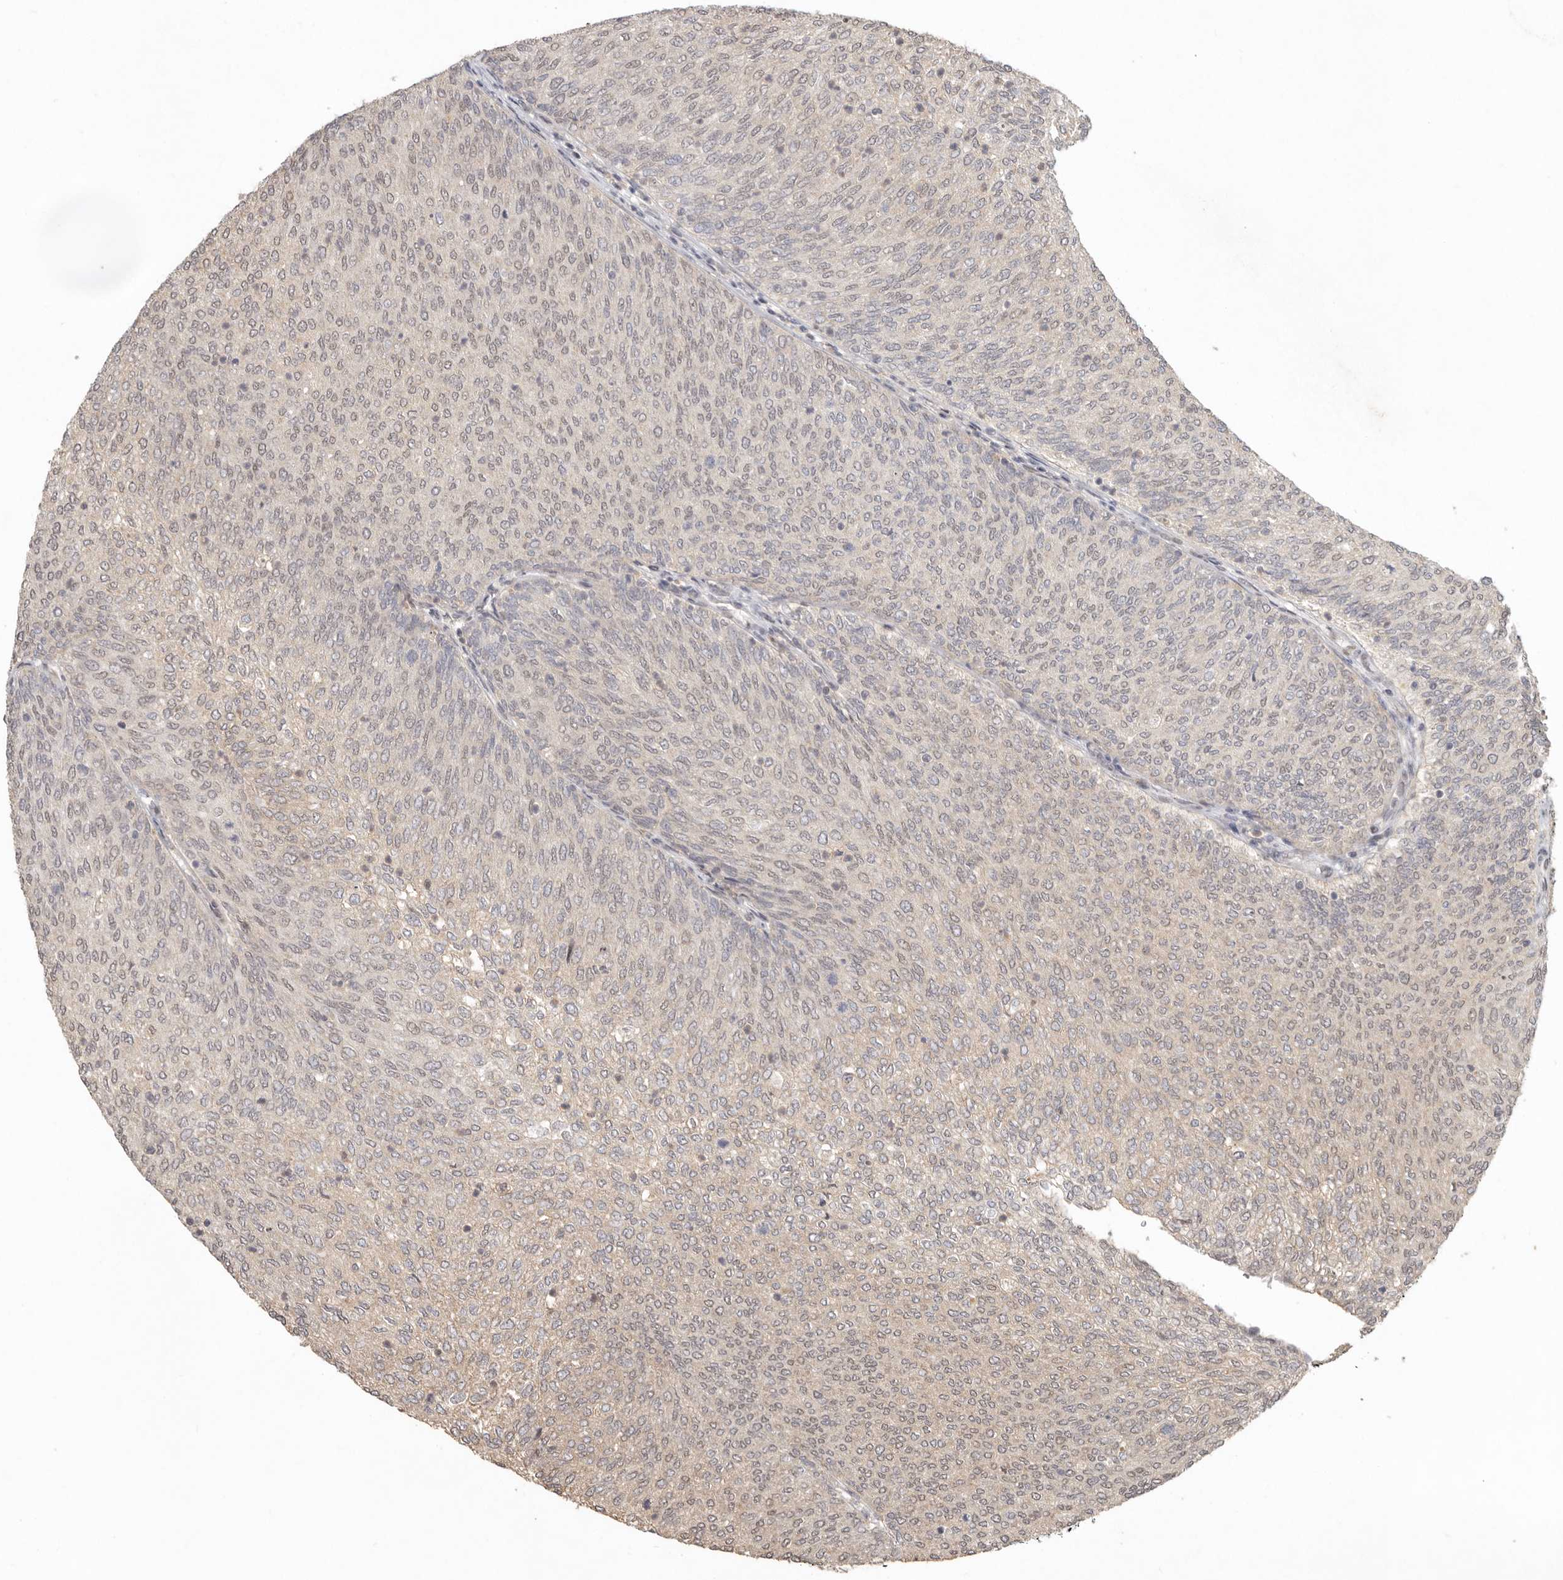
{"staining": {"intensity": "weak", "quantity": "25%-75%", "location": "cytoplasmic/membranous,nuclear"}, "tissue": "urothelial cancer", "cell_type": "Tumor cells", "image_type": "cancer", "snomed": [{"axis": "morphology", "description": "Urothelial carcinoma, Low grade"}, {"axis": "topography", "description": "Urinary bladder"}], "caption": "The immunohistochemical stain labels weak cytoplasmic/membranous and nuclear staining in tumor cells of low-grade urothelial carcinoma tissue. (brown staining indicates protein expression, while blue staining denotes nuclei).", "gene": "LRRC75A", "patient": {"sex": "female", "age": 79}}